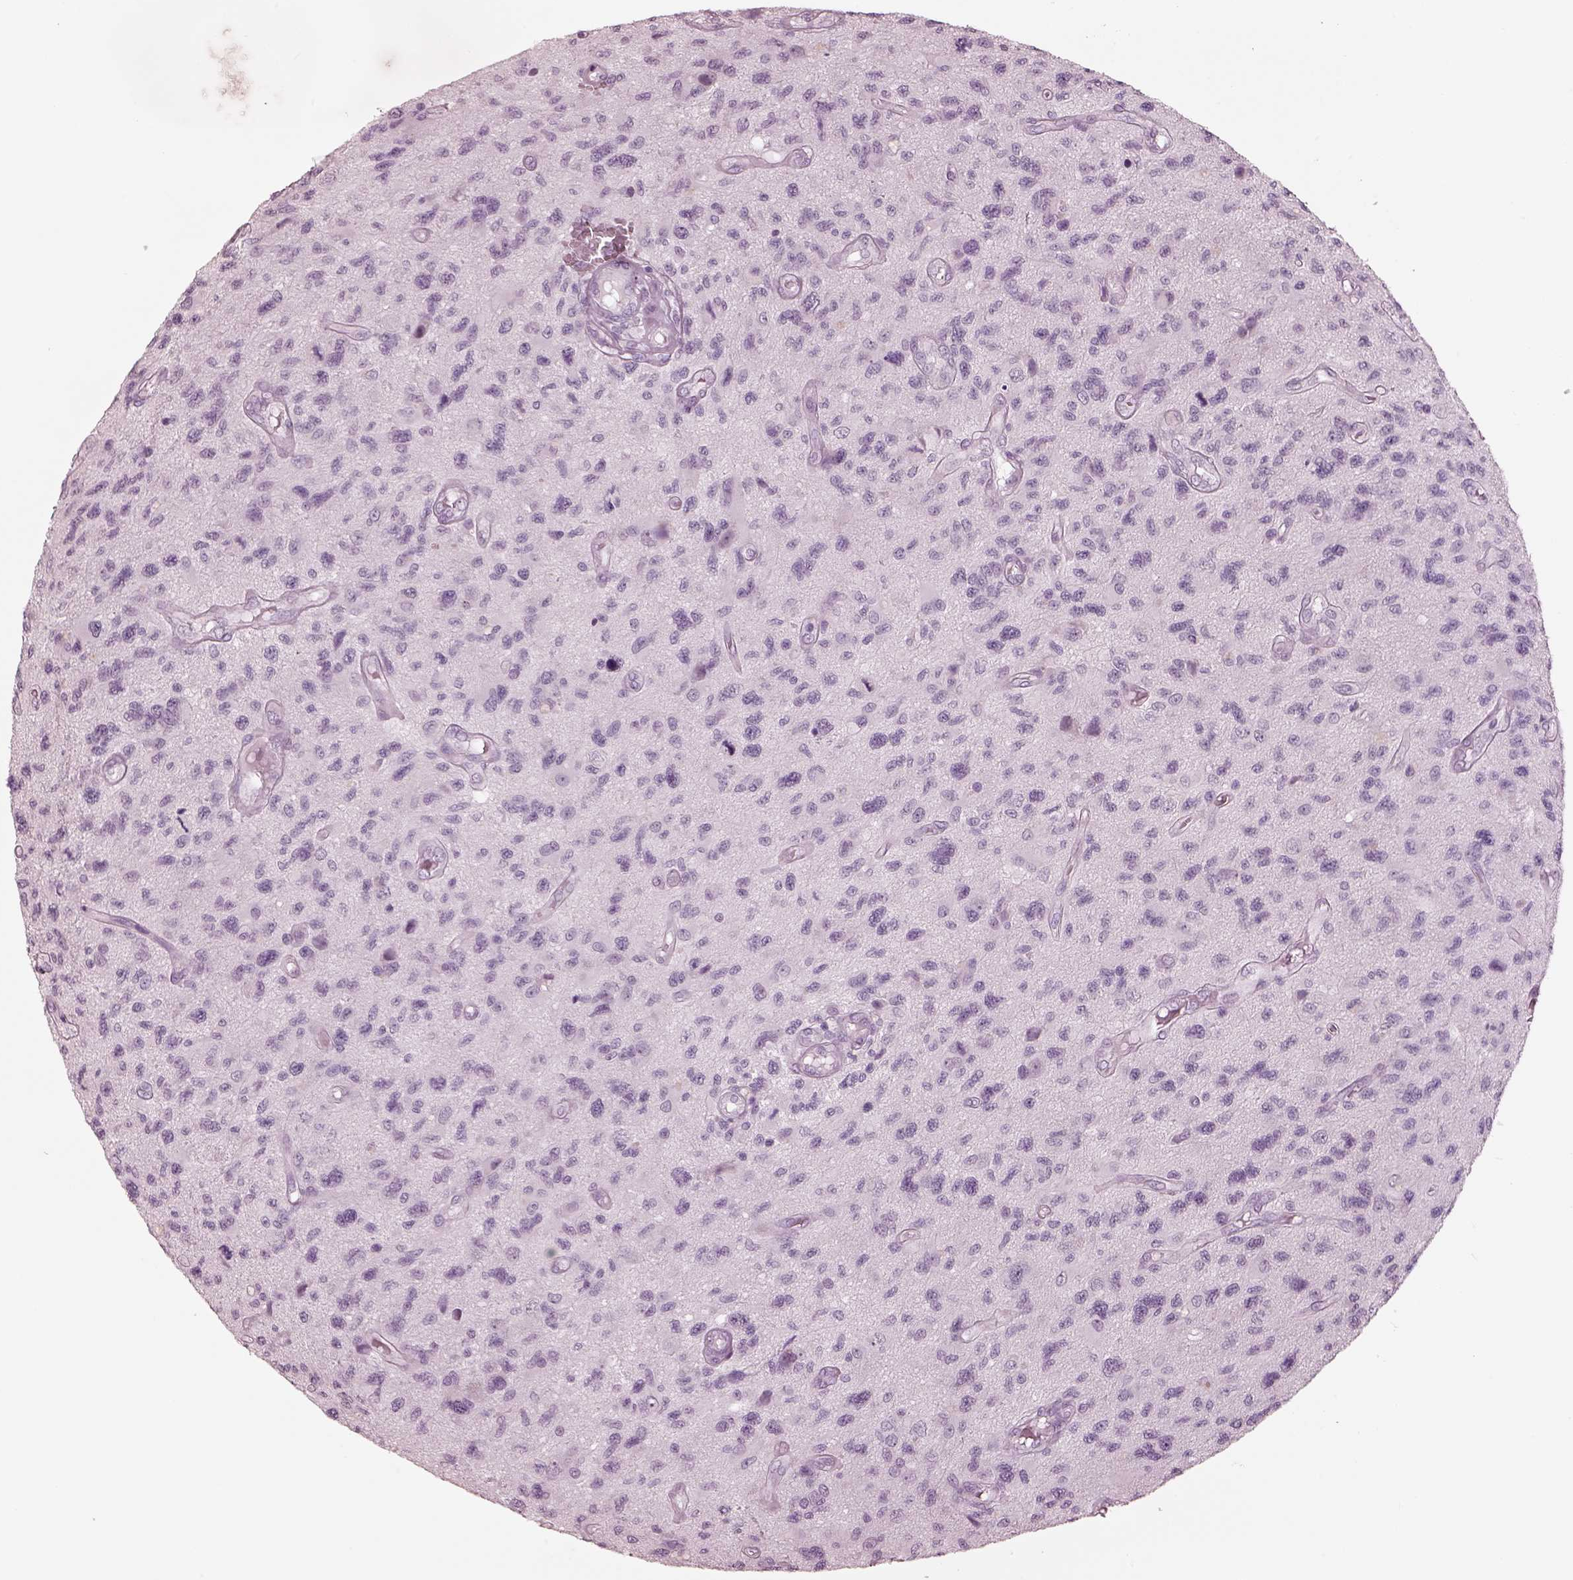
{"staining": {"intensity": "negative", "quantity": "none", "location": "none"}, "tissue": "glioma", "cell_type": "Tumor cells", "image_type": "cancer", "snomed": [{"axis": "morphology", "description": "Glioma, malignant, NOS"}, {"axis": "morphology", "description": "Glioma, malignant, High grade"}, {"axis": "topography", "description": "Brain"}], "caption": "Tumor cells are negative for brown protein staining in malignant glioma.", "gene": "KRTAP24-1", "patient": {"sex": "female", "age": 71}}